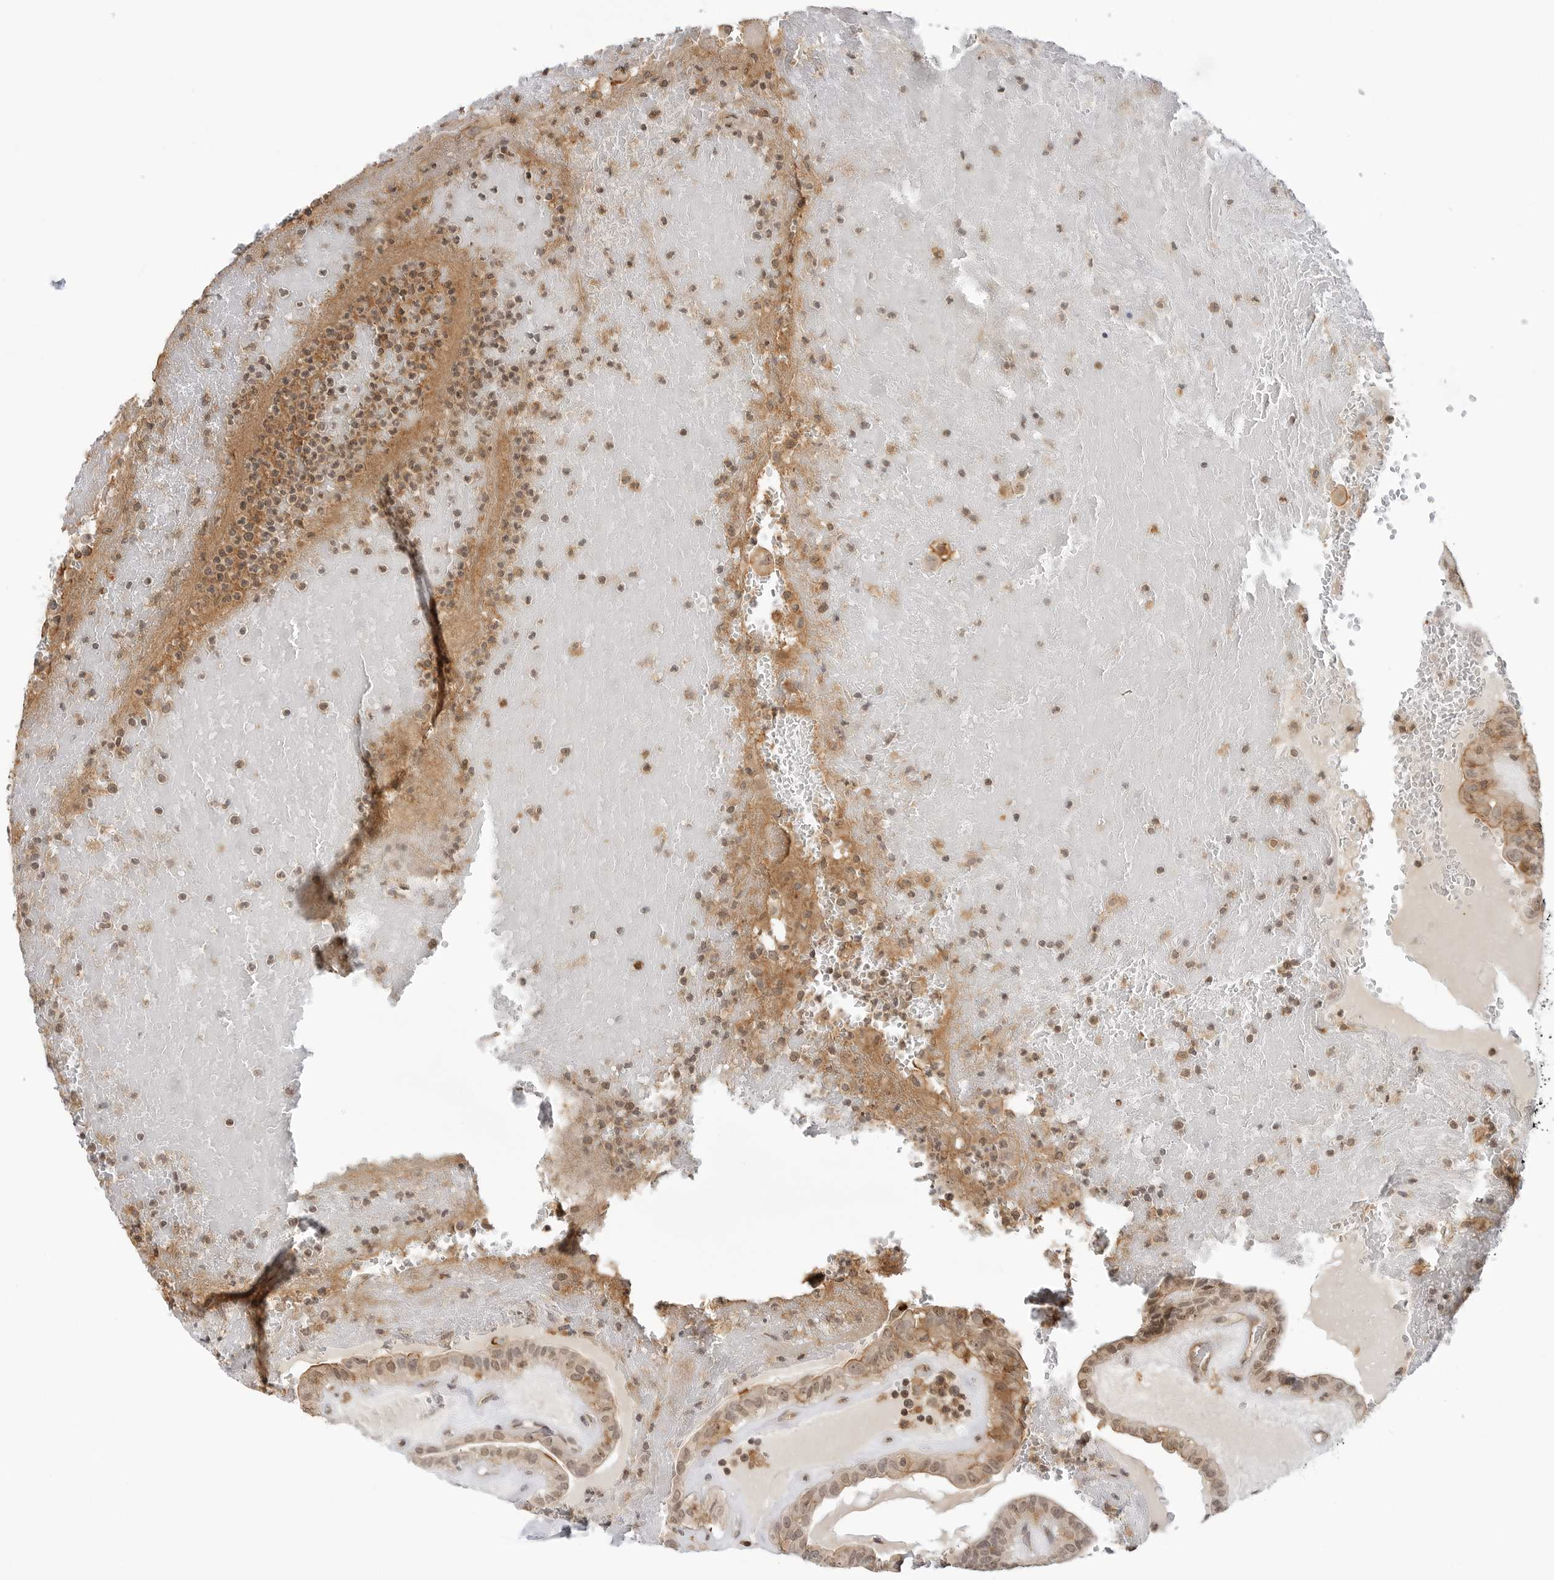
{"staining": {"intensity": "moderate", "quantity": ">75%", "location": "cytoplasmic/membranous,nuclear"}, "tissue": "thyroid cancer", "cell_type": "Tumor cells", "image_type": "cancer", "snomed": [{"axis": "morphology", "description": "Papillary adenocarcinoma, NOS"}, {"axis": "topography", "description": "Thyroid gland"}], "caption": "Protein expression analysis of human papillary adenocarcinoma (thyroid) reveals moderate cytoplasmic/membranous and nuclear positivity in approximately >75% of tumor cells.", "gene": "MAP2K5", "patient": {"sex": "male", "age": 77}}